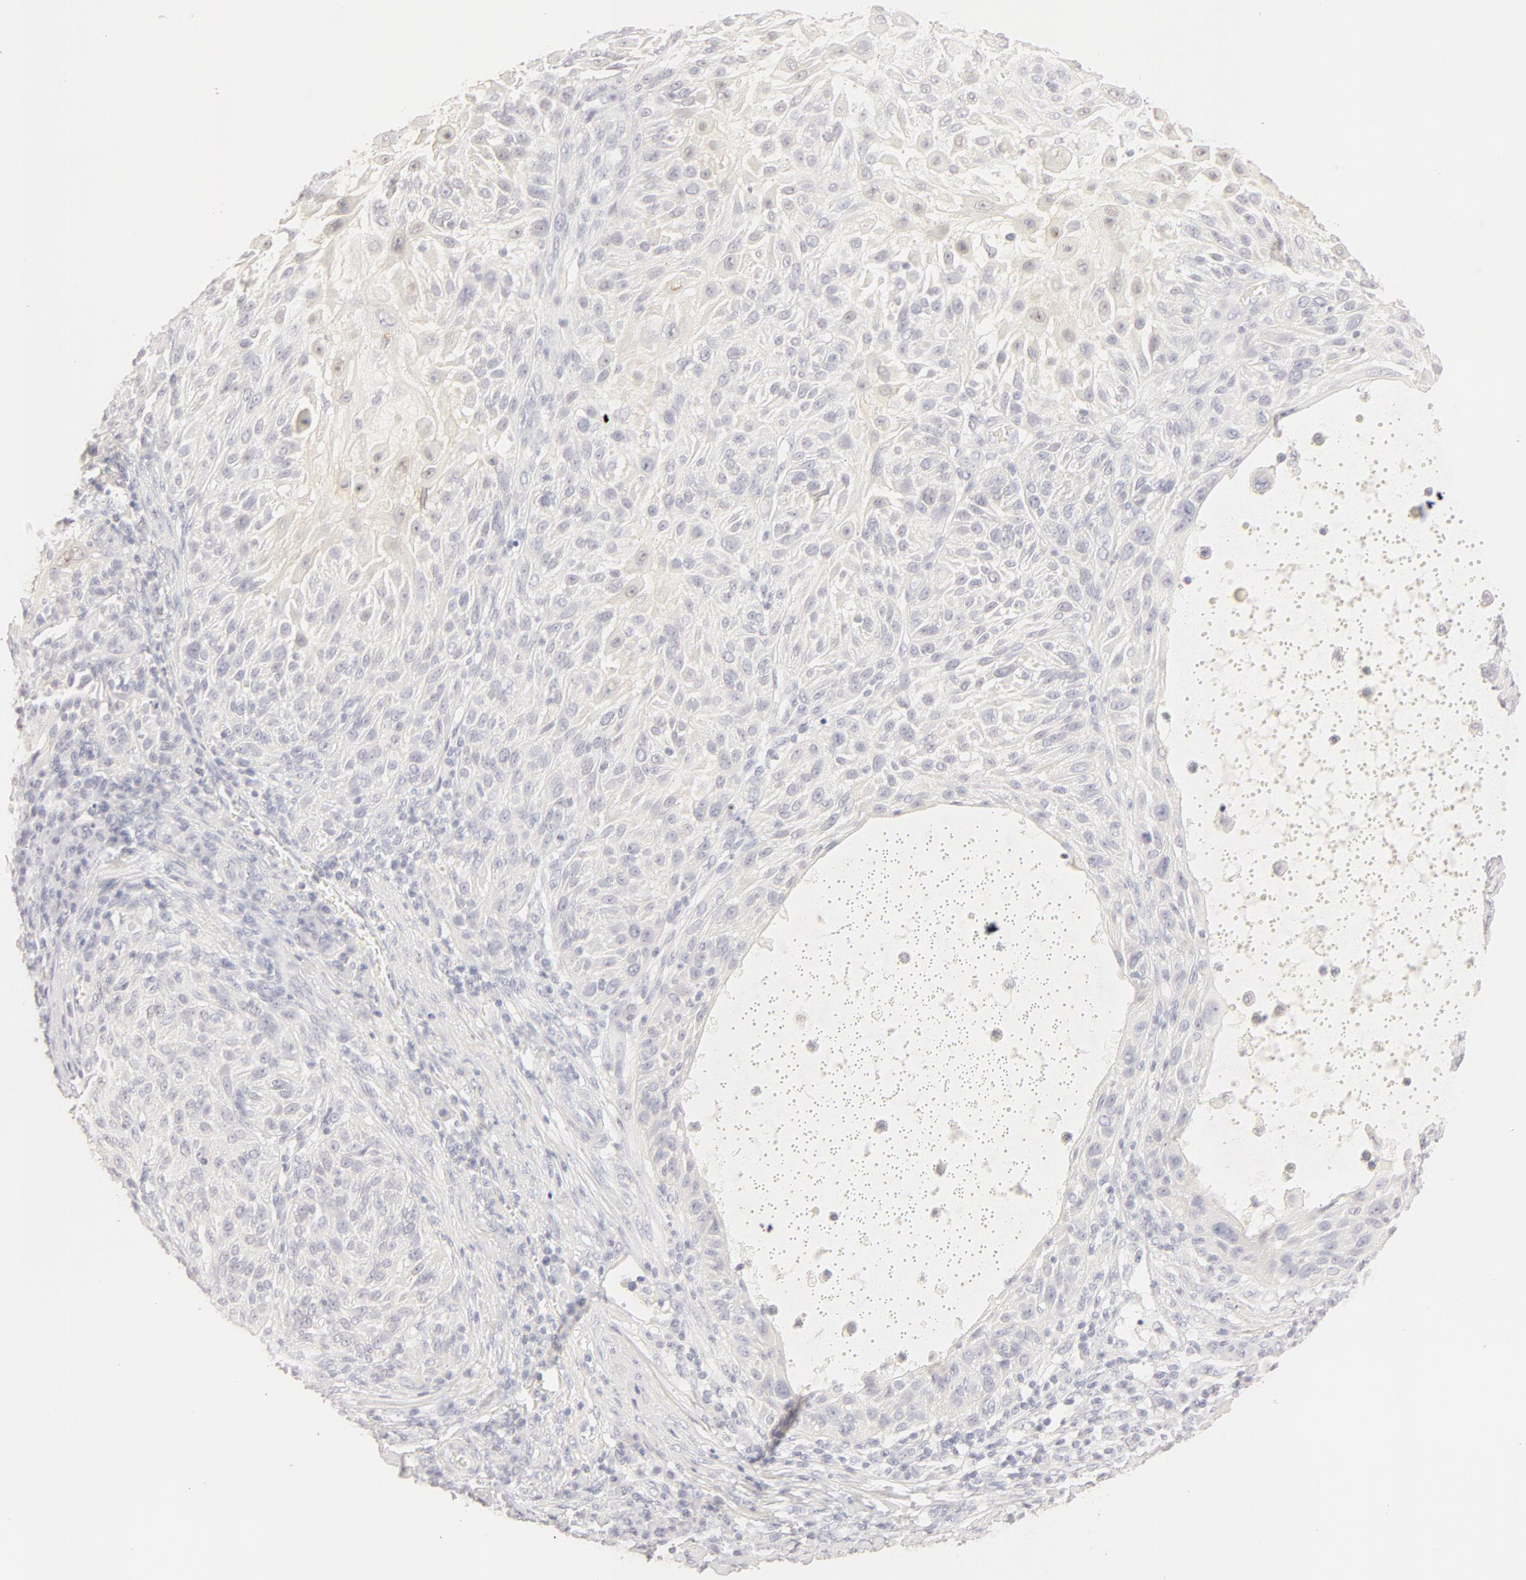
{"staining": {"intensity": "negative", "quantity": "none", "location": "none"}, "tissue": "skin cancer", "cell_type": "Tumor cells", "image_type": "cancer", "snomed": [{"axis": "morphology", "description": "Squamous cell carcinoma, NOS"}, {"axis": "topography", "description": "Skin"}], "caption": "This is an immunohistochemistry (IHC) micrograph of skin cancer. There is no expression in tumor cells.", "gene": "LGALS7B", "patient": {"sex": "female", "age": 89}}